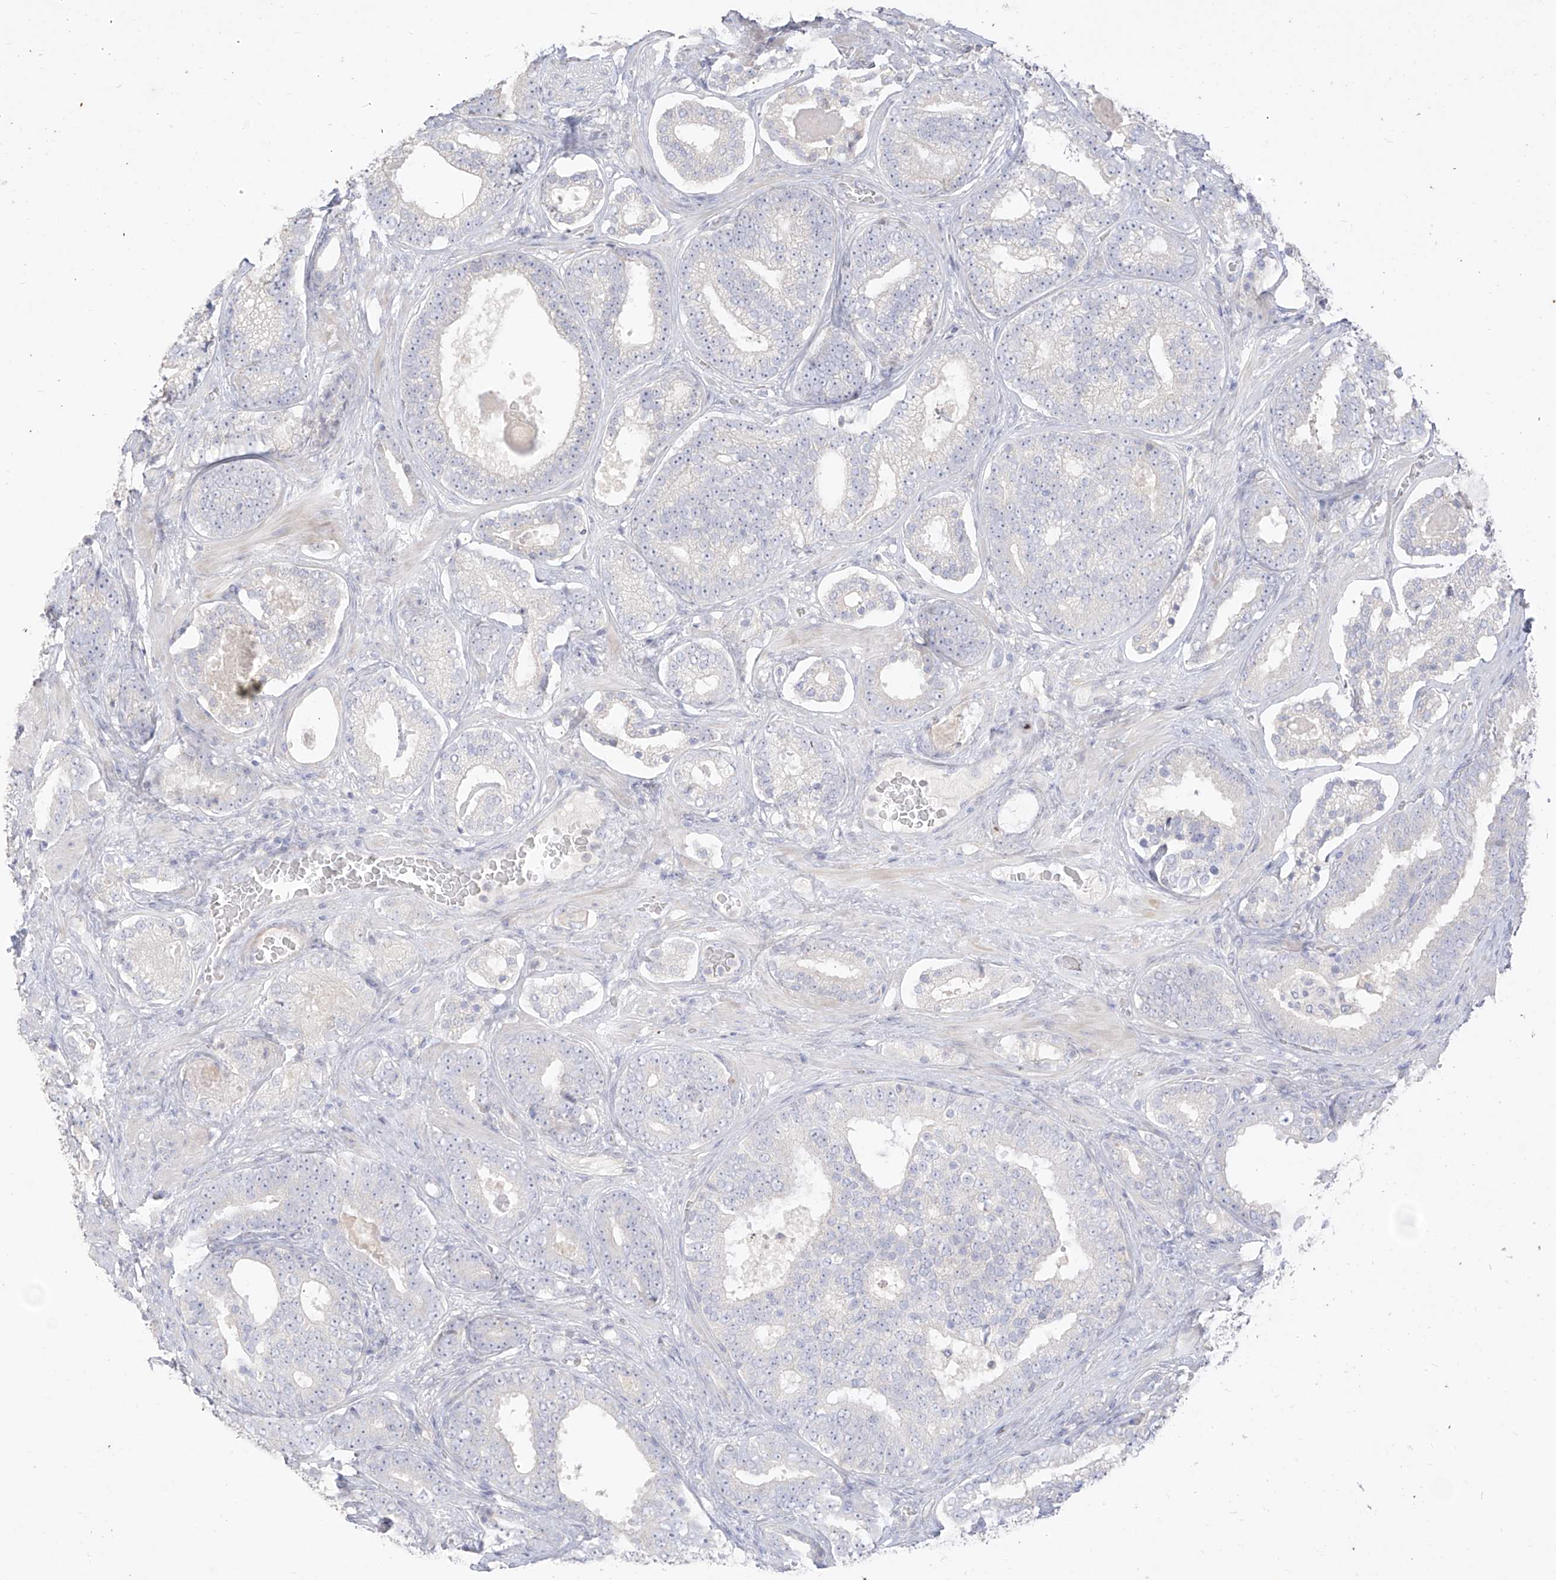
{"staining": {"intensity": "negative", "quantity": "none", "location": "none"}, "tissue": "prostate cancer", "cell_type": "Tumor cells", "image_type": "cancer", "snomed": [{"axis": "morphology", "description": "Adenocarcinoma, High grade"}, {"axis": "topography", "description": "Prostate"}], "caption": "Histopathology image shows no significant protein positivity in tumor cells of adenocarcinoma (high-grade) (prostate).", "gene": "ARHGEF40", "patient": {"sex": "male", "age": 60}}